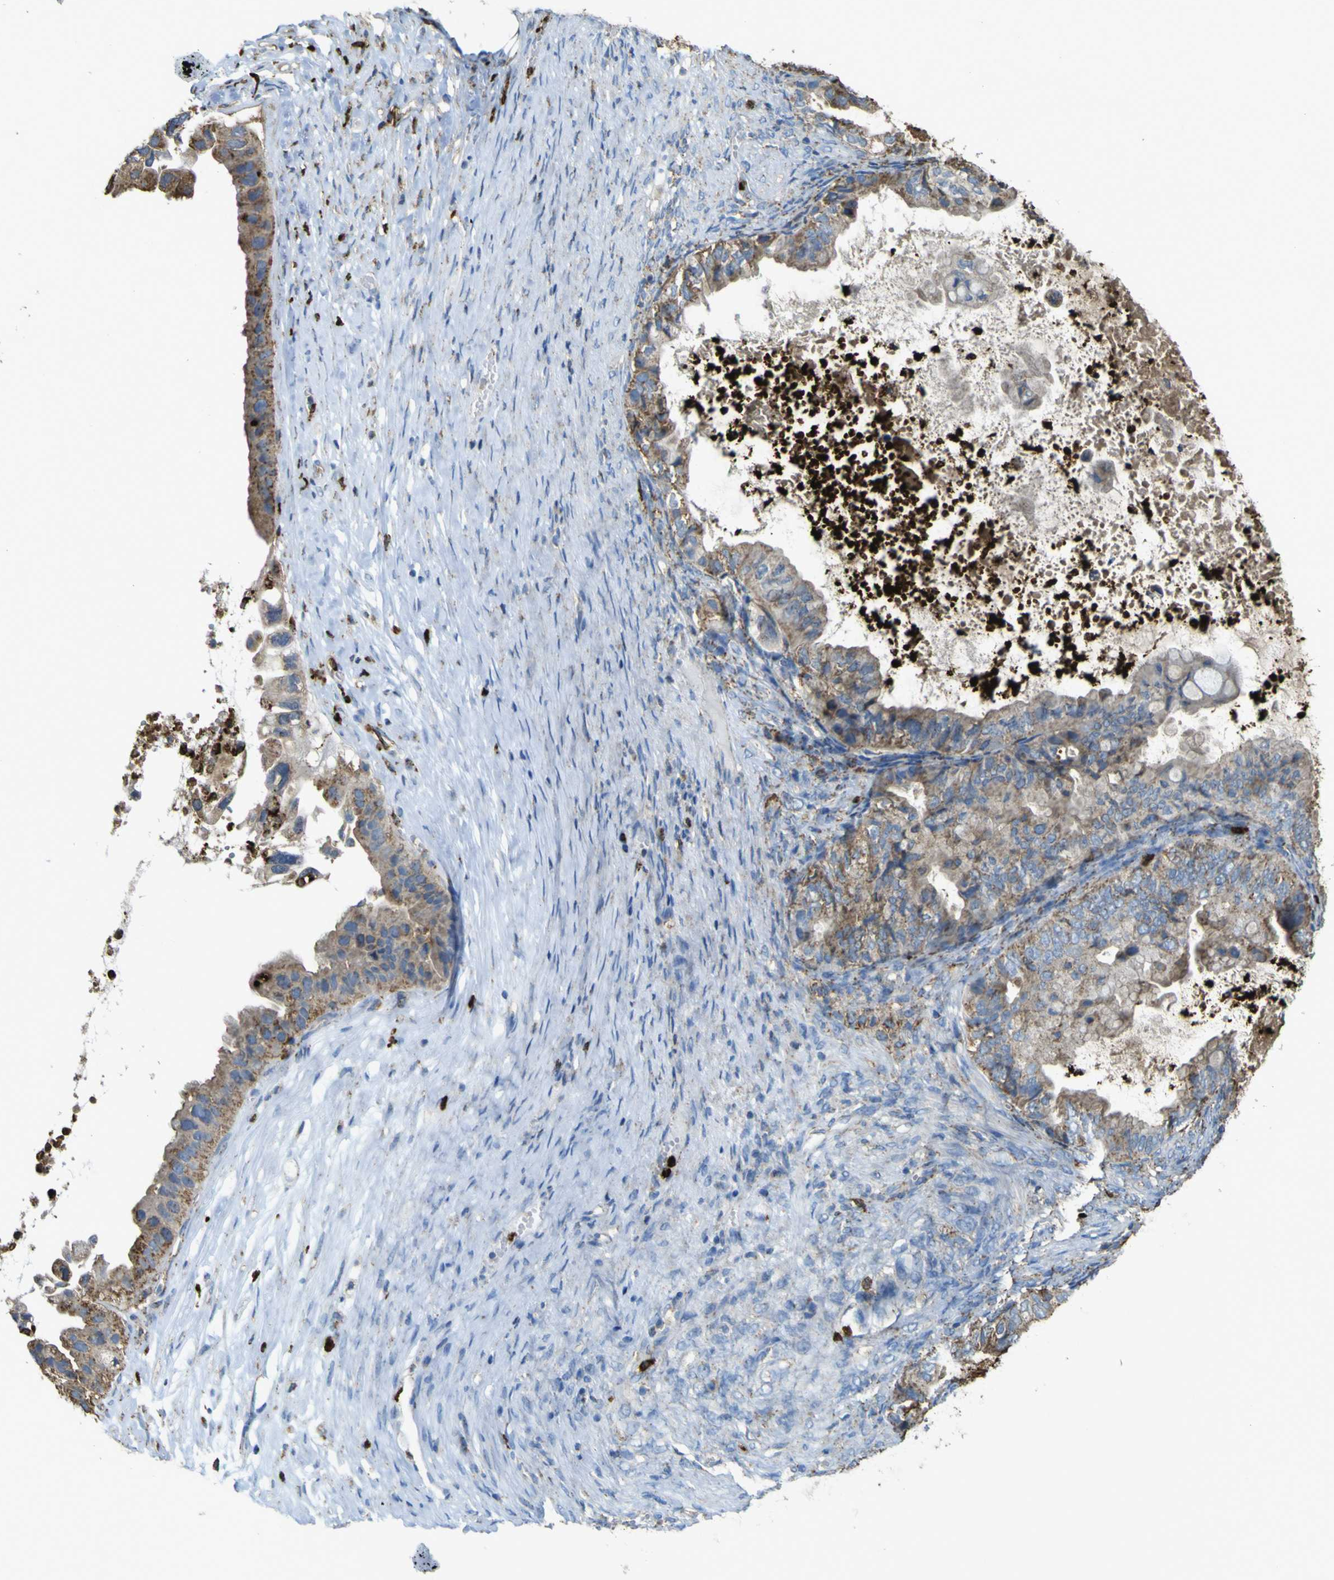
{"staining": {"intensity": "moderate", "quantity": ">75%", "location": "cytoplasmic/membranous"}, "tissue": "ovarian cancer", "cell_type": "Tumor cells", "image_type": "cancer", "snomed": [{"axis": "morphology", "description": "Cystadenocarcinoma, mucinous, NOS"}, {"axis": "topography", "description": "Ovary"}], "caption": "Ovarian mucinous cystadenocarcinoma stained with IHC exhibits moderate cytoplasmic/membranous staining in about >75% of tumor cells.", "gene": "ACSL3", "patient": {"sex": "female", "age": 80}}